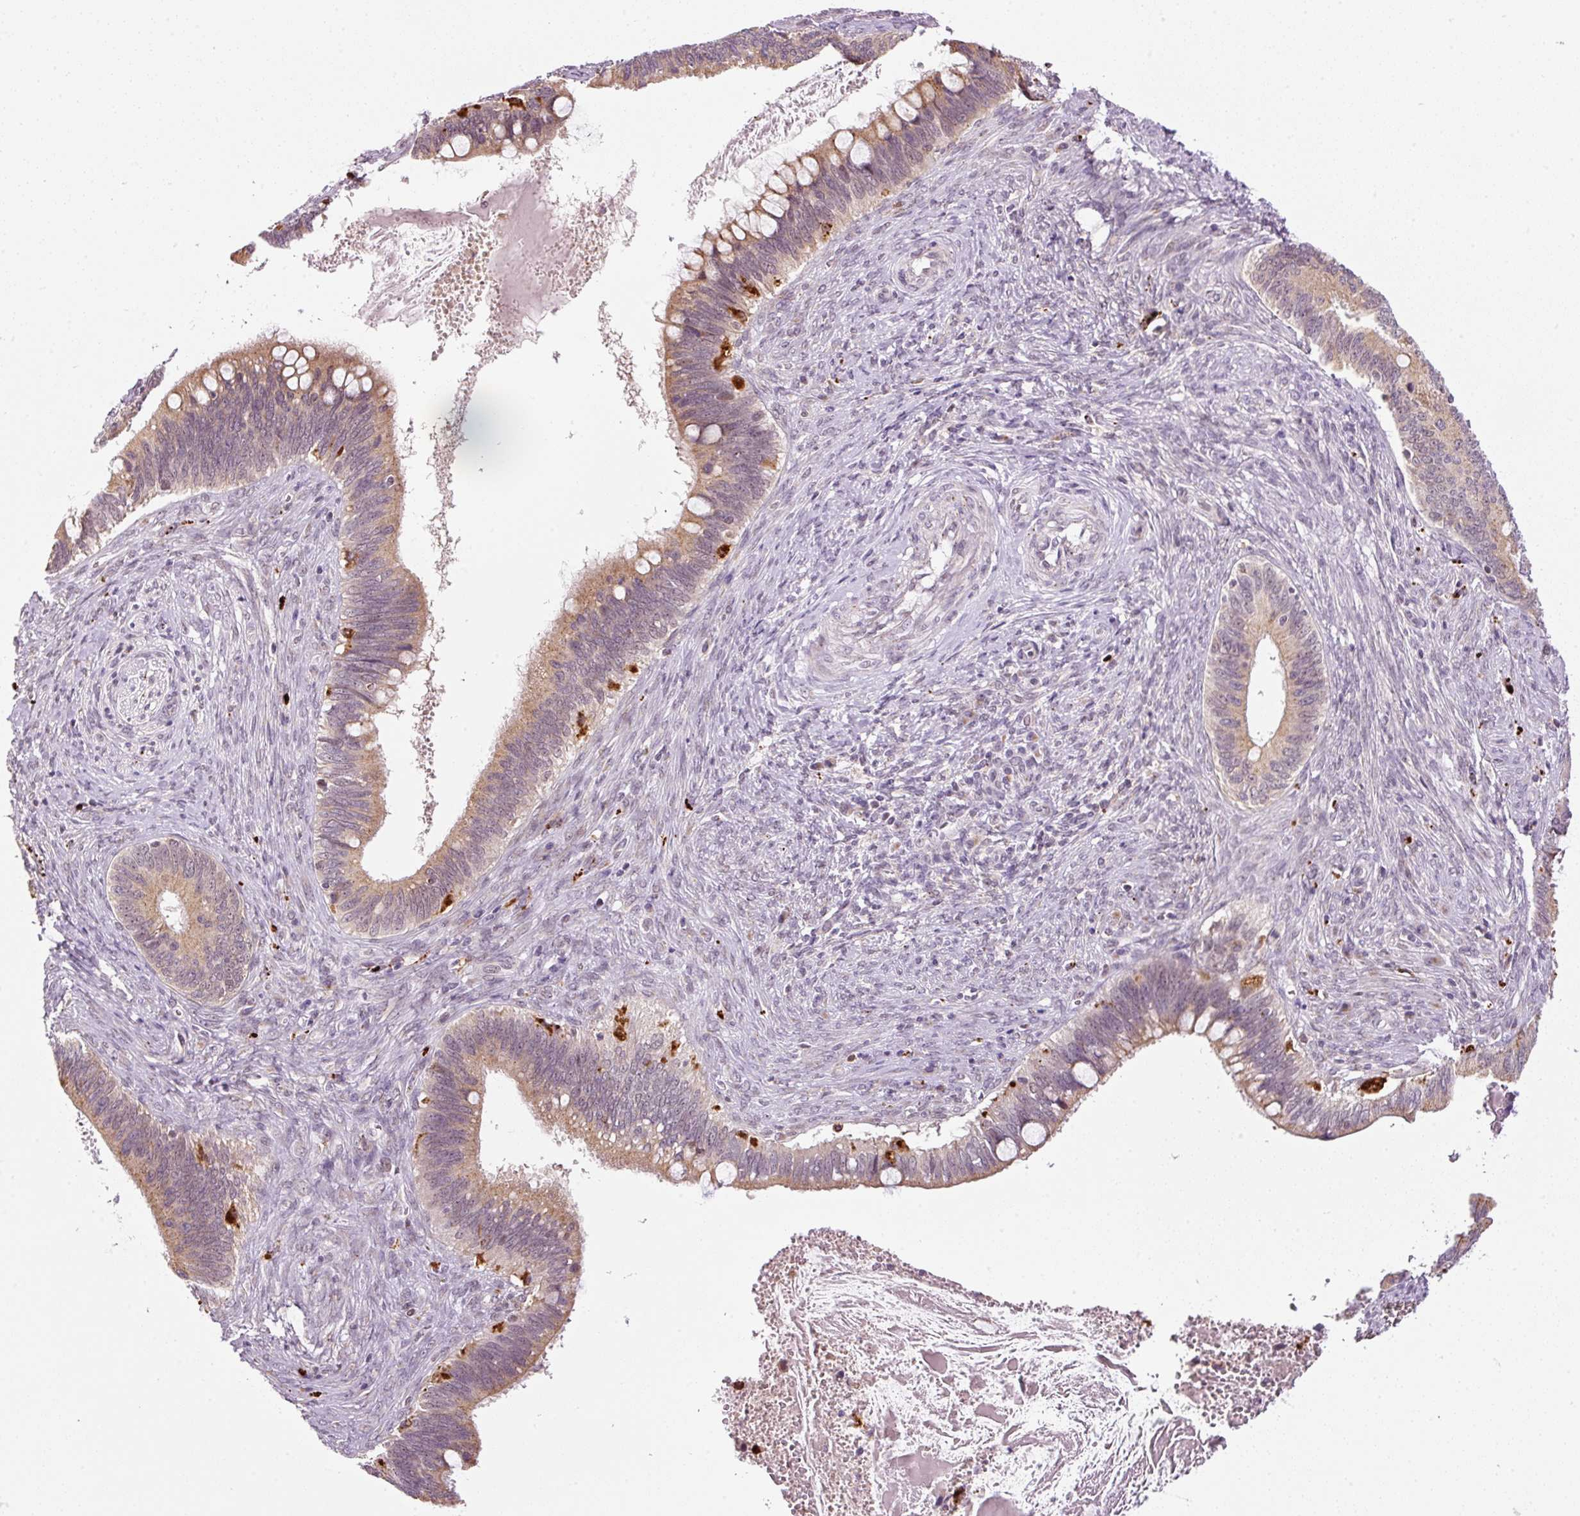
{"staining": {"intensity": "weak", "quantity": ">75%", "location": "cytoplasmic/membranous"}, "tissue": "cervical cancer", "cell_type": "Tumor cells", "image_type": "cancer", "snomed": [{"axis": "morphology", "description": "Adenocarcinoma, NOS"}, {"axis": "topography", "description": "Cervix"}], "caption": "Tumor cells reveal low levels of weak cytoplasmic/membranous staining in approximately >75% of cells in human adenocarcinoma (cervical).", "gene": "ZNF639", "patient": {"sex": "female", "age": 42}}